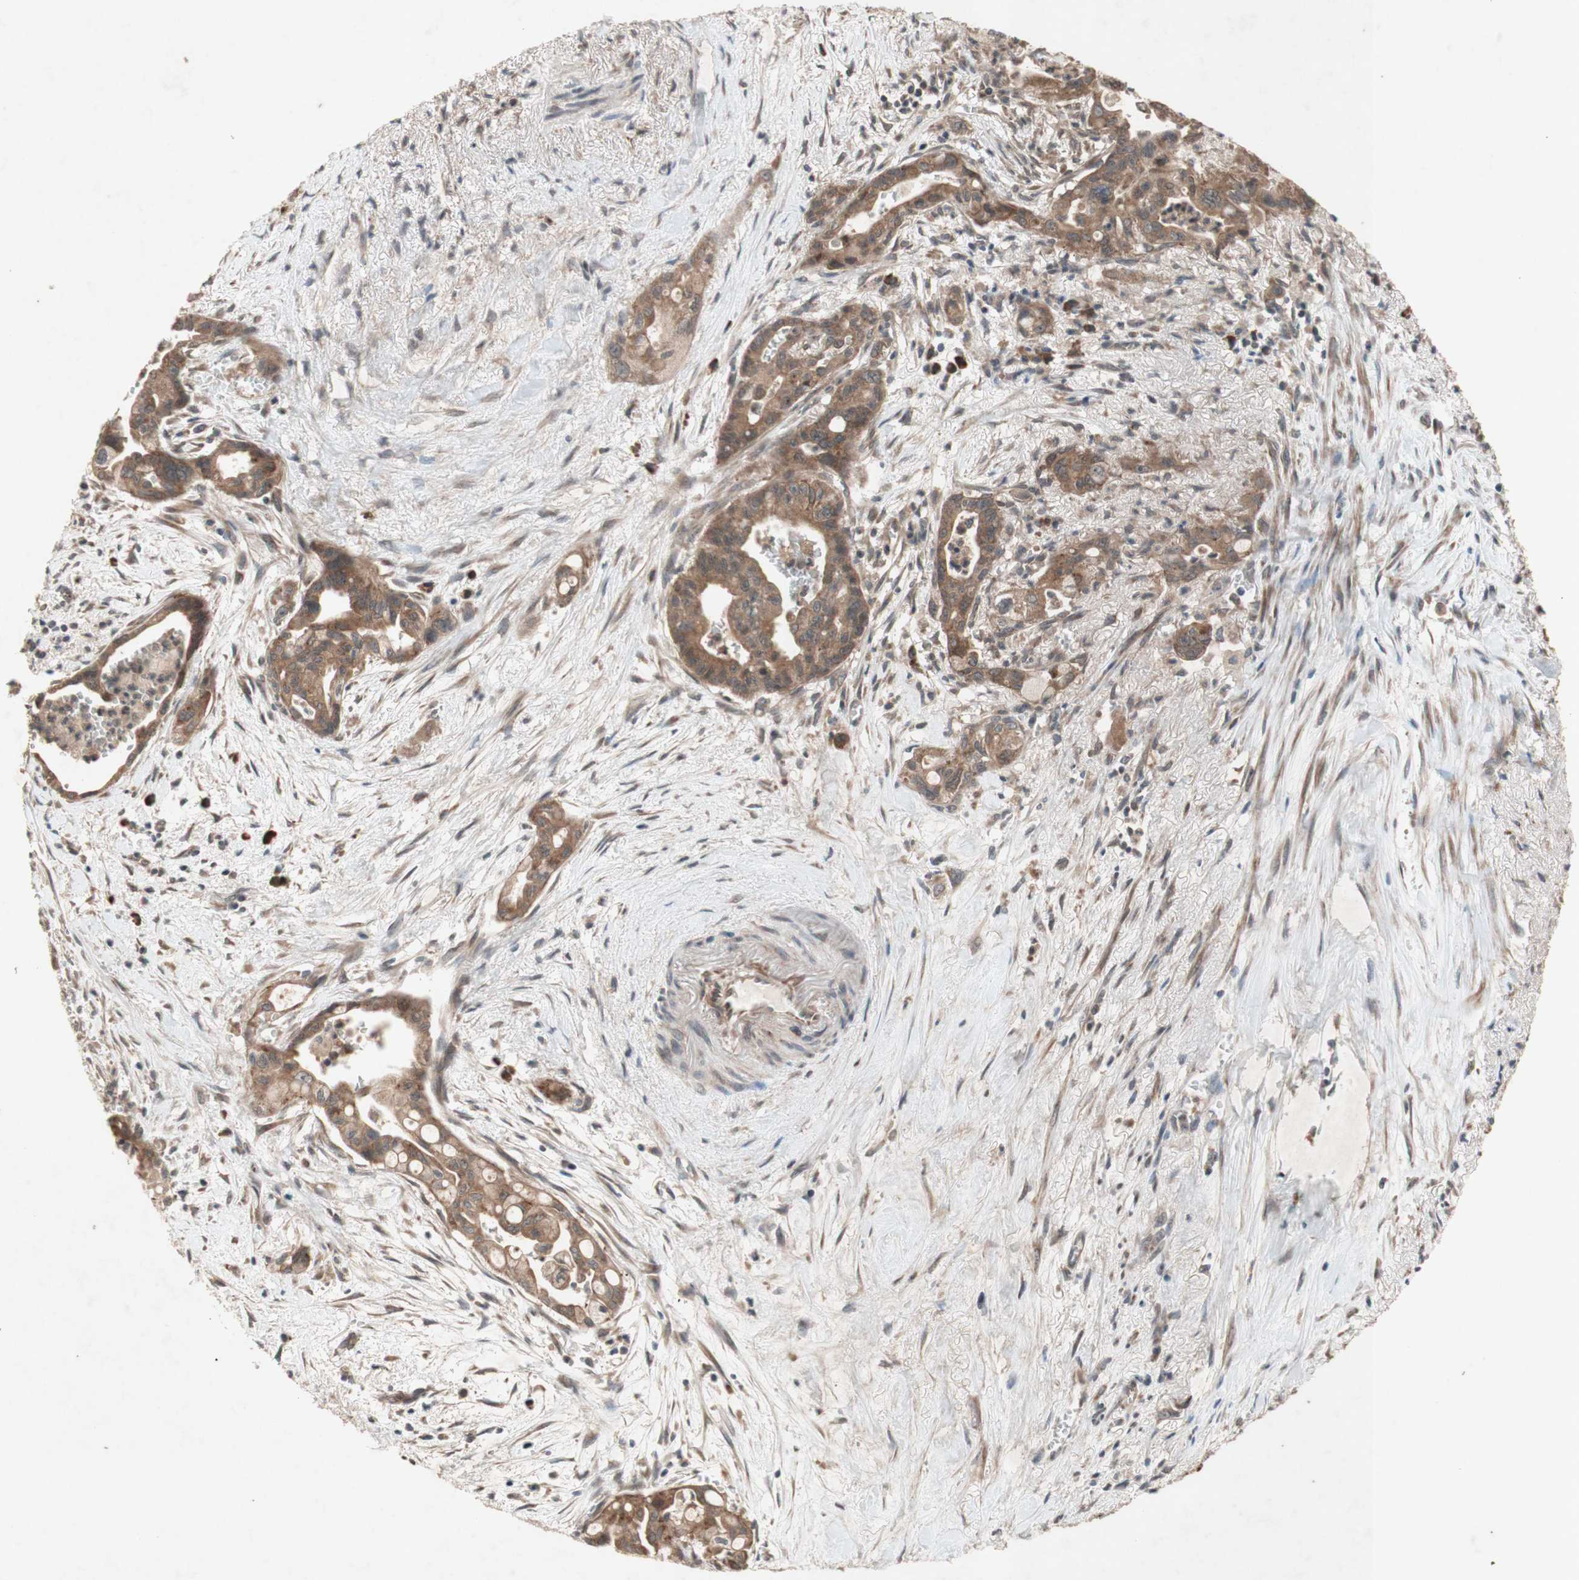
{"staining": {"intensity": "moderate", "quantity": ">75%", "location": "cytoplasmic/membranous"}, "tissue": "pancreatic cancer", "cell_type": "Tumor cells", "image_type": "cancer", "snomed": [{"axis": "morphology", "description": "Adenocarcinoma, NOS"}, {"axis": "topography", "description": "Pancreas"}], "caption": "Immunohistochemical staining of pancreatic cancer (adenocarcinoma) demonstrates medium levels of moderate cytoplasmic/membranous protein staining in about >75% of tumor cells. (DAB = brown stain, brightfield microscopy at high magnification).", "gene": "DDOST", "patient": {"sex": "male", "age": 70}}